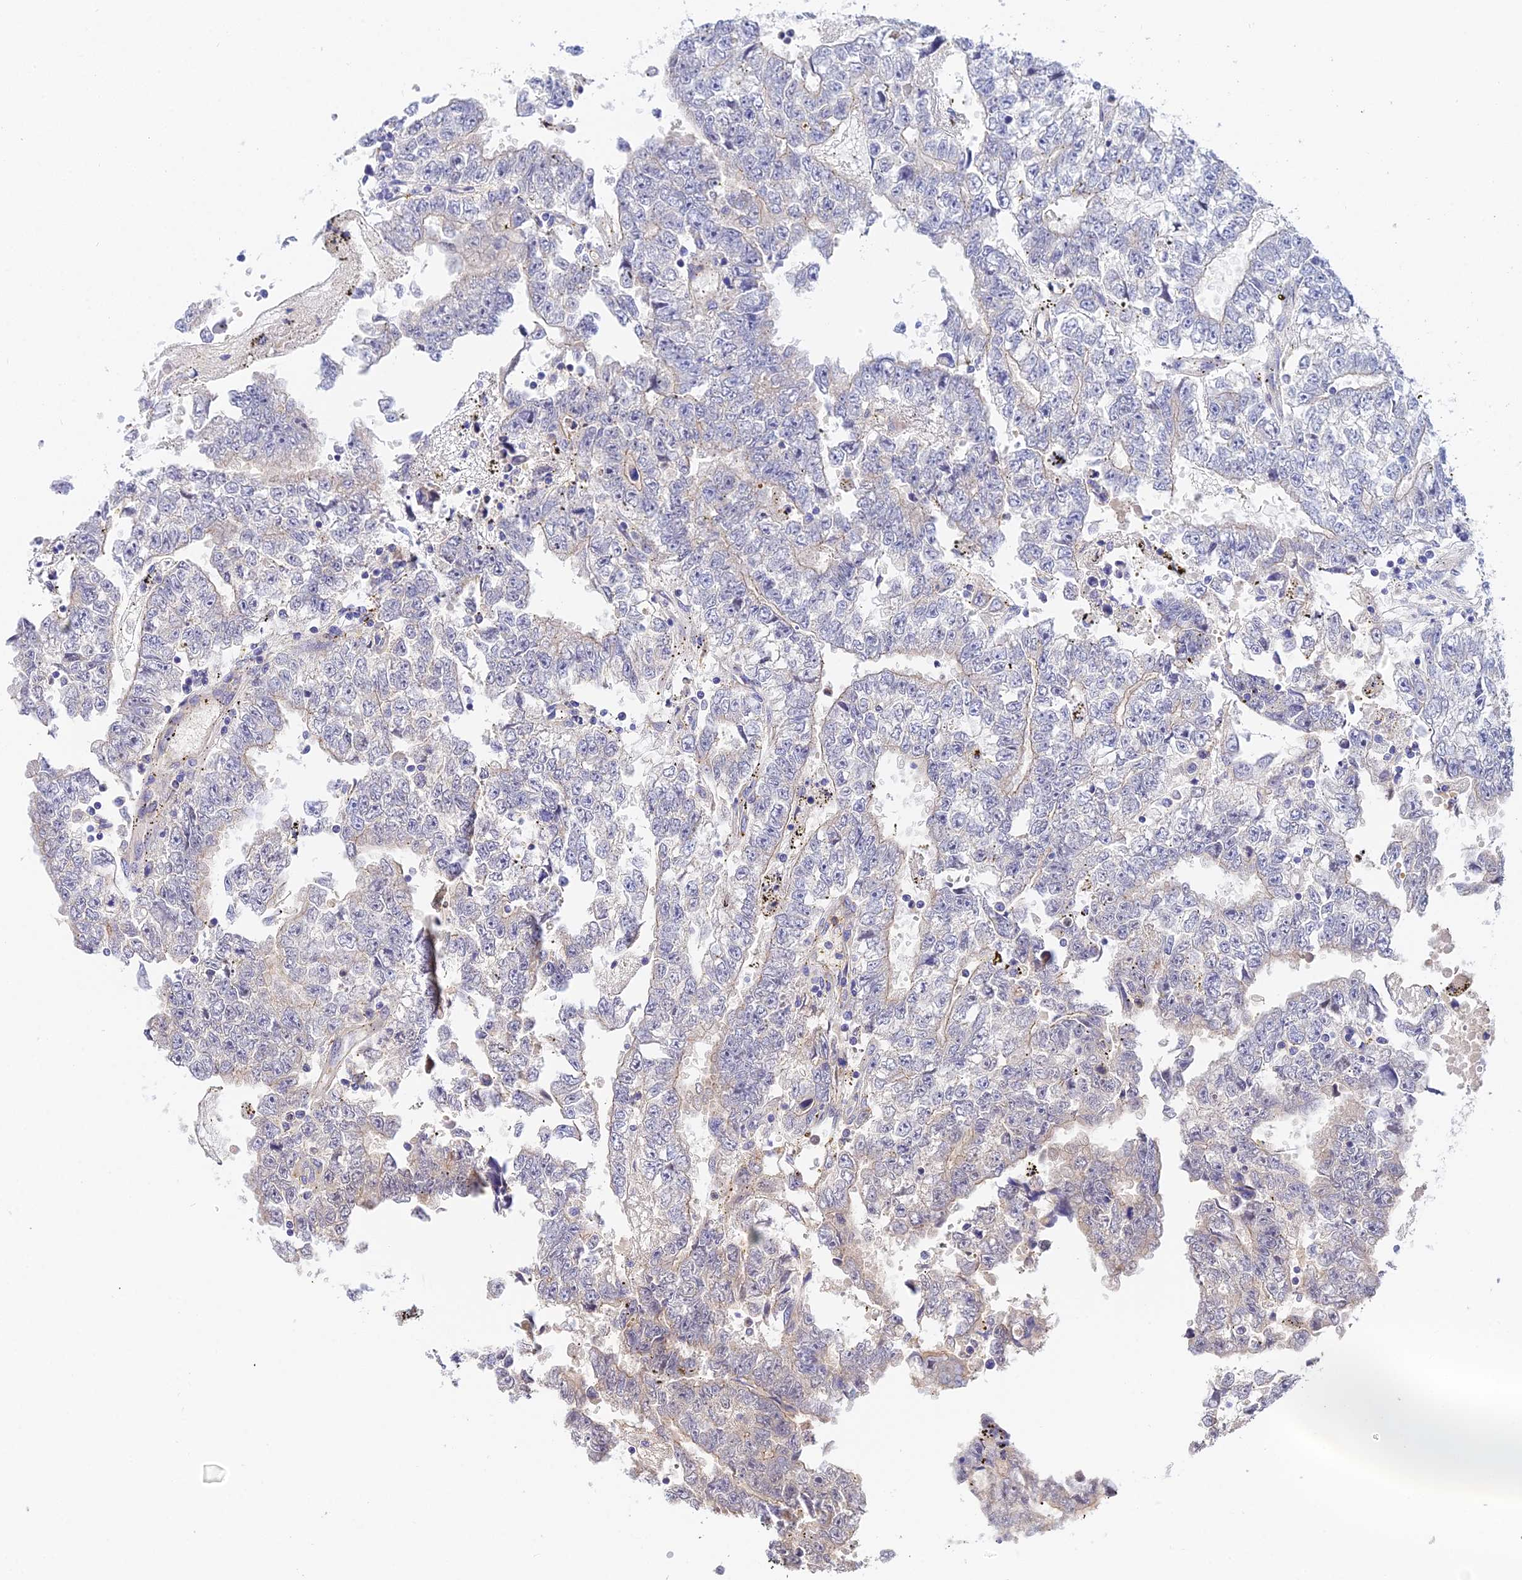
{"staining": {"intensity": "negative", "quantity": "none", "location": "none"}, "tissue": "testis cancer", "cell_type": "Tumor cells", "image_type": "cancer", "snomed": [{"axis": "morphology", "description": "Carcinoma, Embryonal, NOS"}, {"axis": "topography", "description": "Testis"}], "caption": "Immunohistochemistry (IHC) histopathology image of neoplastic tissue: human testis cancer stained with DAB (3,3'-diaminobenzidine) exhibits no significant protein staining in tumor cells.", "gene": "ACOT2", "patient": {"sex": "male", "age": 25}}